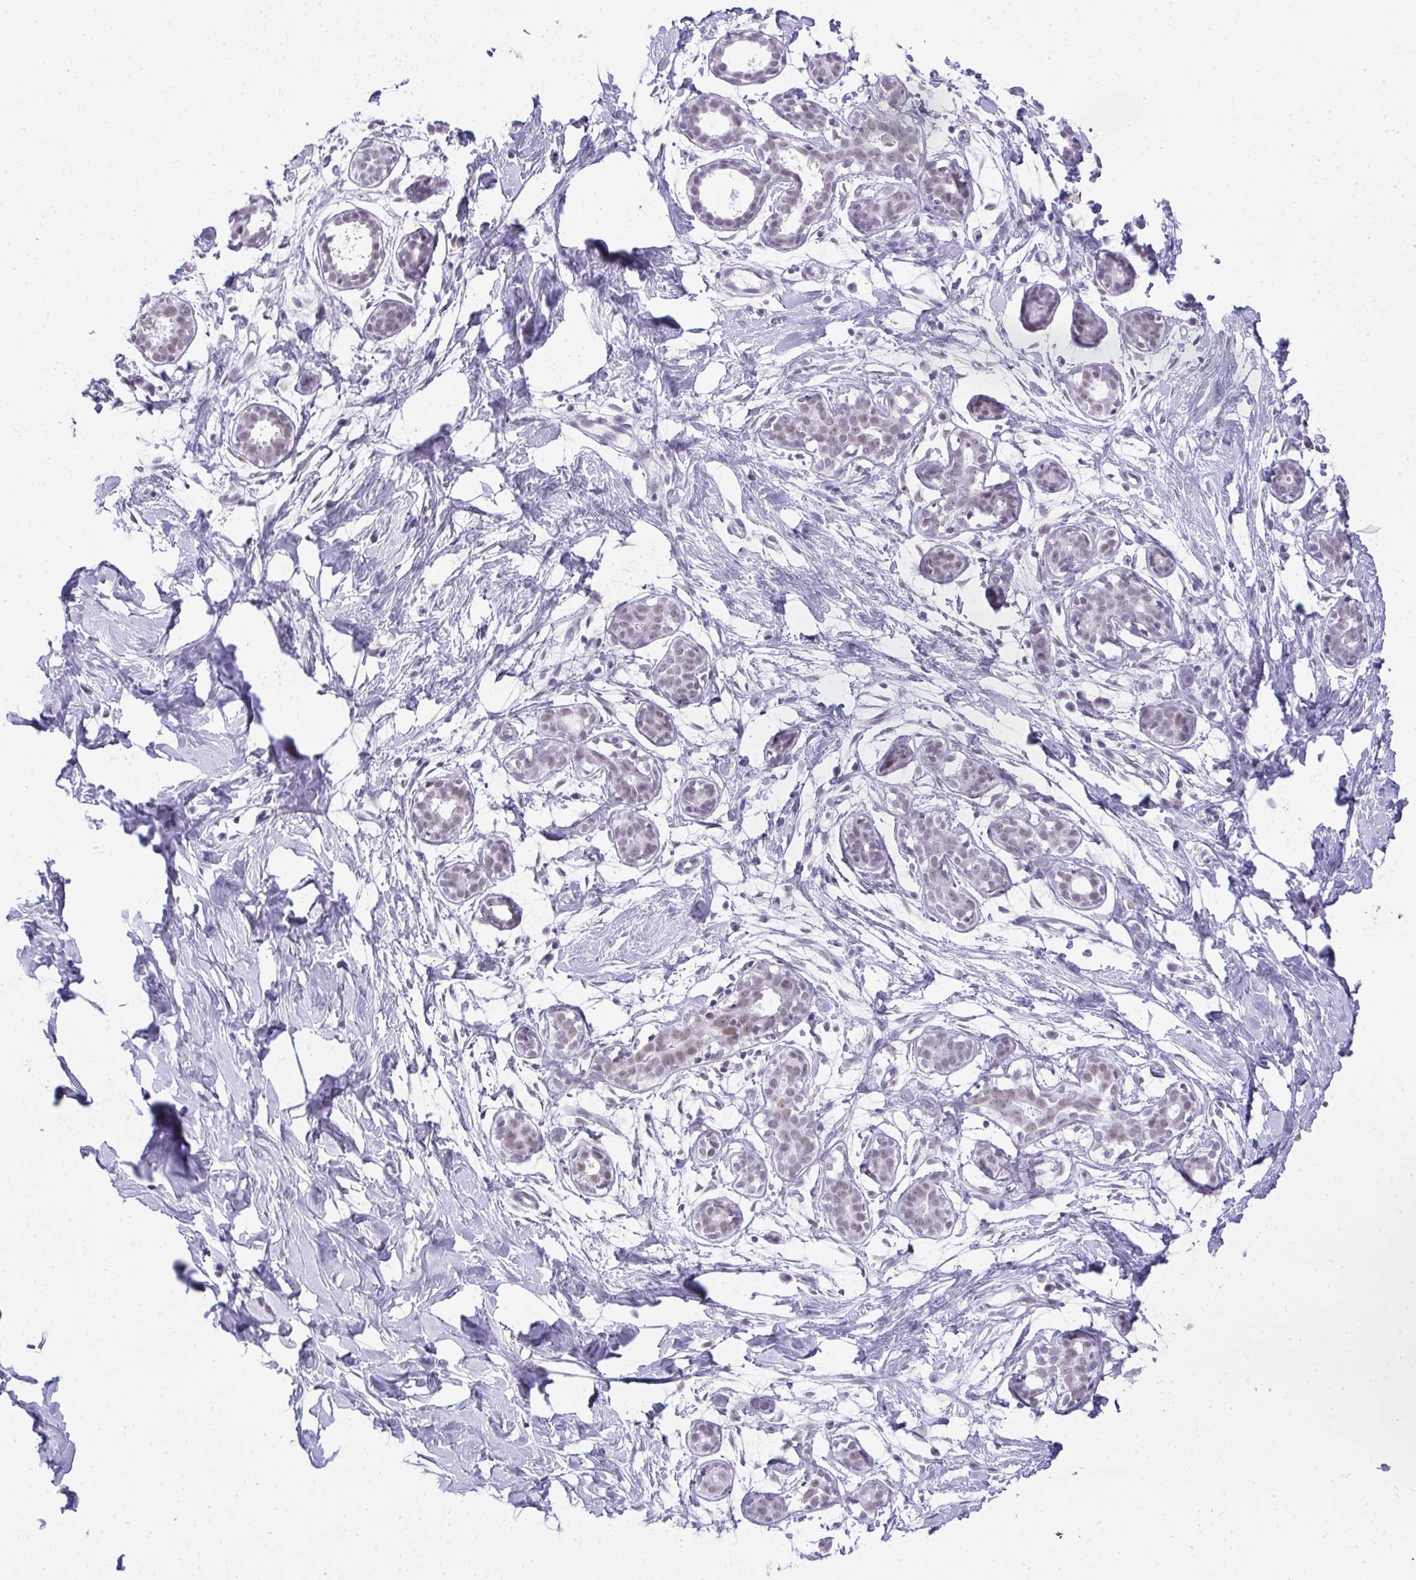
{"staining": {"intensity": "negative", "quantity": "none", "location": "none"}, "tissue": "breast", "cell_type": "Adipocytes", "image_type": "normal", "snomed": [{"axis": "morphology", "description": "Normal tissue, NOS"}, {"axis": "topography", "description": "Breast"}], "caption": "Immunohistochemistry of unremarkable human breast demonstrates no expression in adipocytes. (Brightfield microscopy of DAB immunohistochemistry at high magnification).", "gene": "PLA2G1B", "patient": {"sex": "female", "age": 27}}